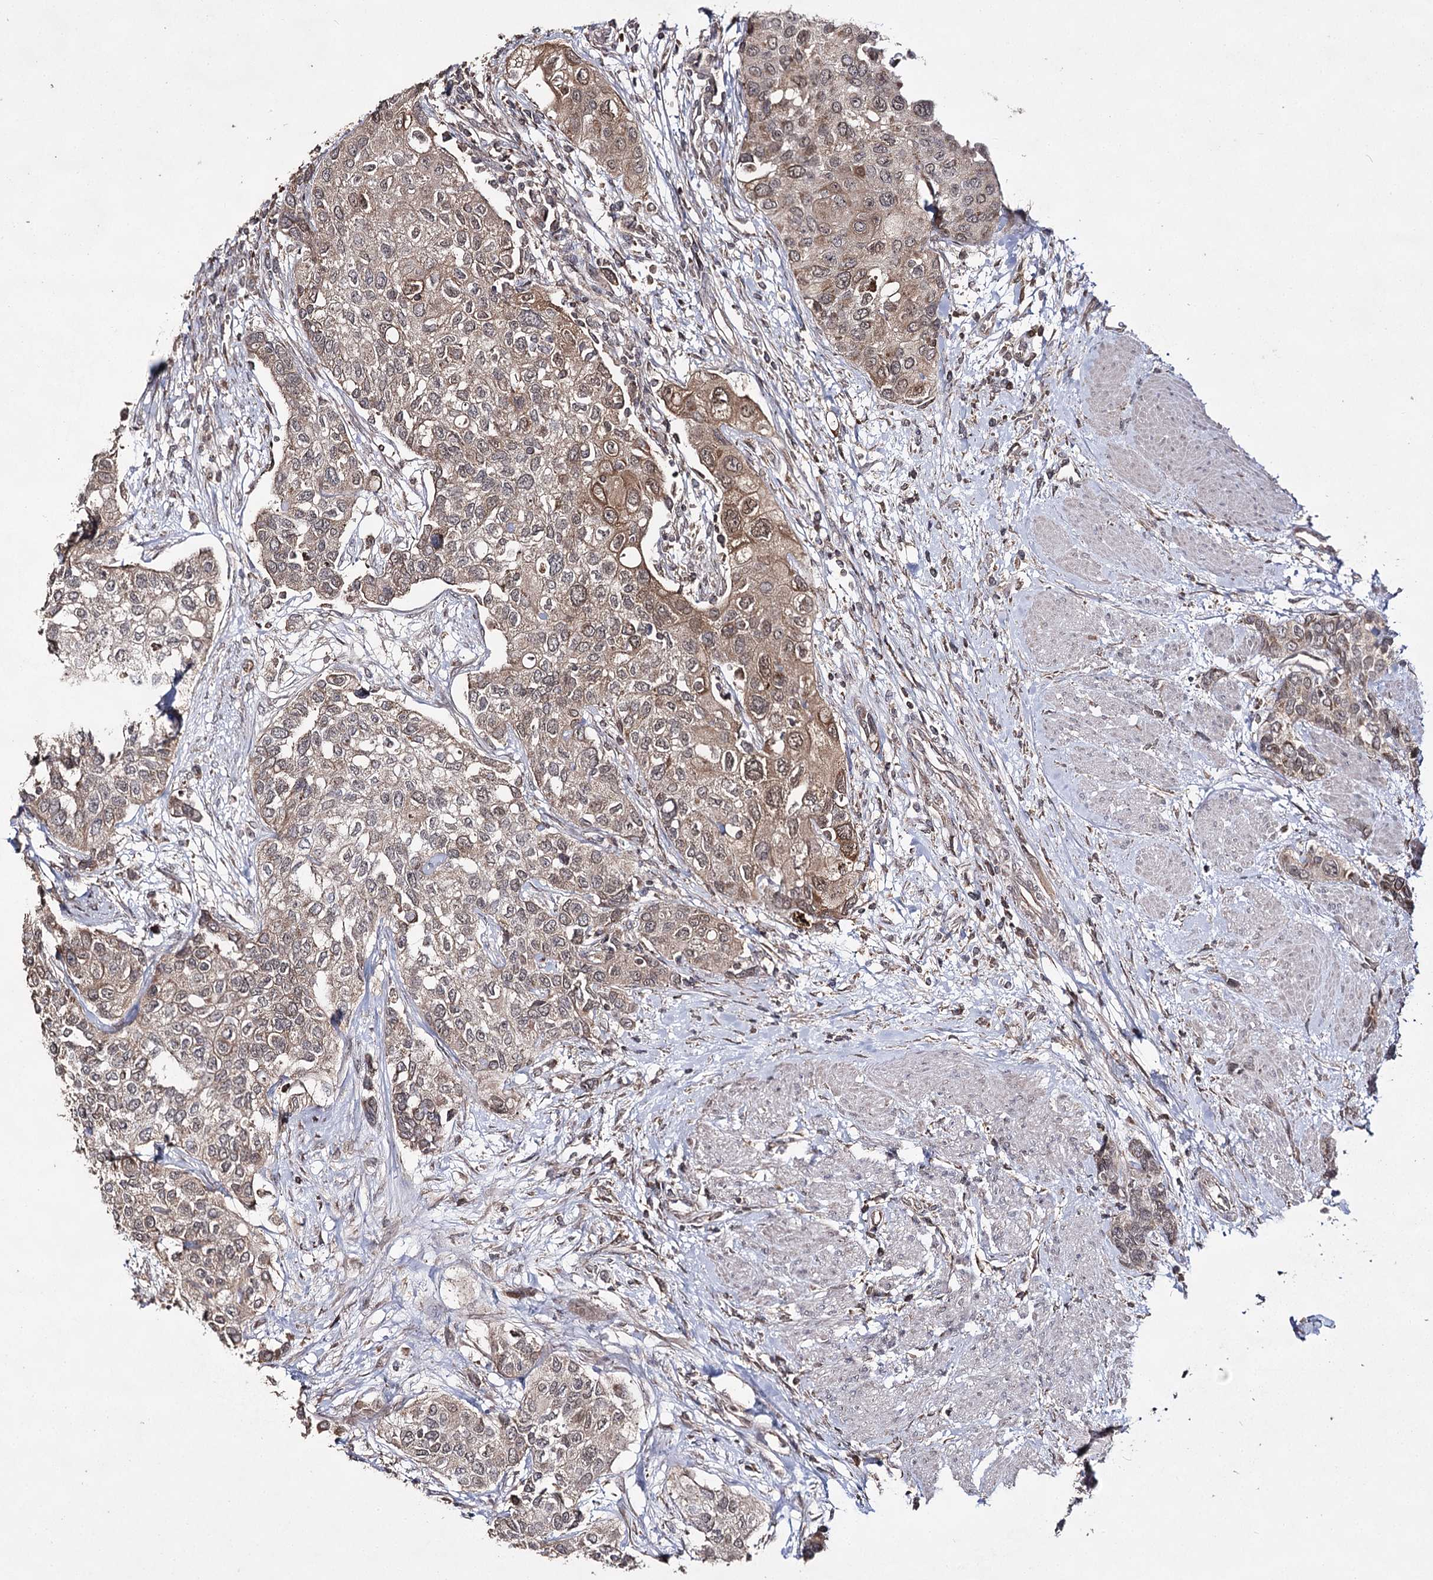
{"staining": {"intensity": "weak", "quantity": "25%-75%", "location": "cytoplasmic/membranous,nuclear"}, "tissue": "urothelial cancer", "cell_type": "Tumor cells", "image_type": "cancer", "snomed": [{"axis": "morphology", "description": "Normal tissue, NOS"}, {"axis": "morphology", "description": "Urothelial carcinoma, High grade"}, {"axis": "topography", "description": "Vascular tissue"}, {"axis": "topography", "description": "Urinary bladder"}], "caption": "Immunohistochemical staining of urothelial cancer demonstrates weak cytoplasmic/membranous and nuclear protein positivity in approximately 25%-75% of tumor cells.", "gene": "ACTR6", "patient": {"sex": "female", "age": 56}}